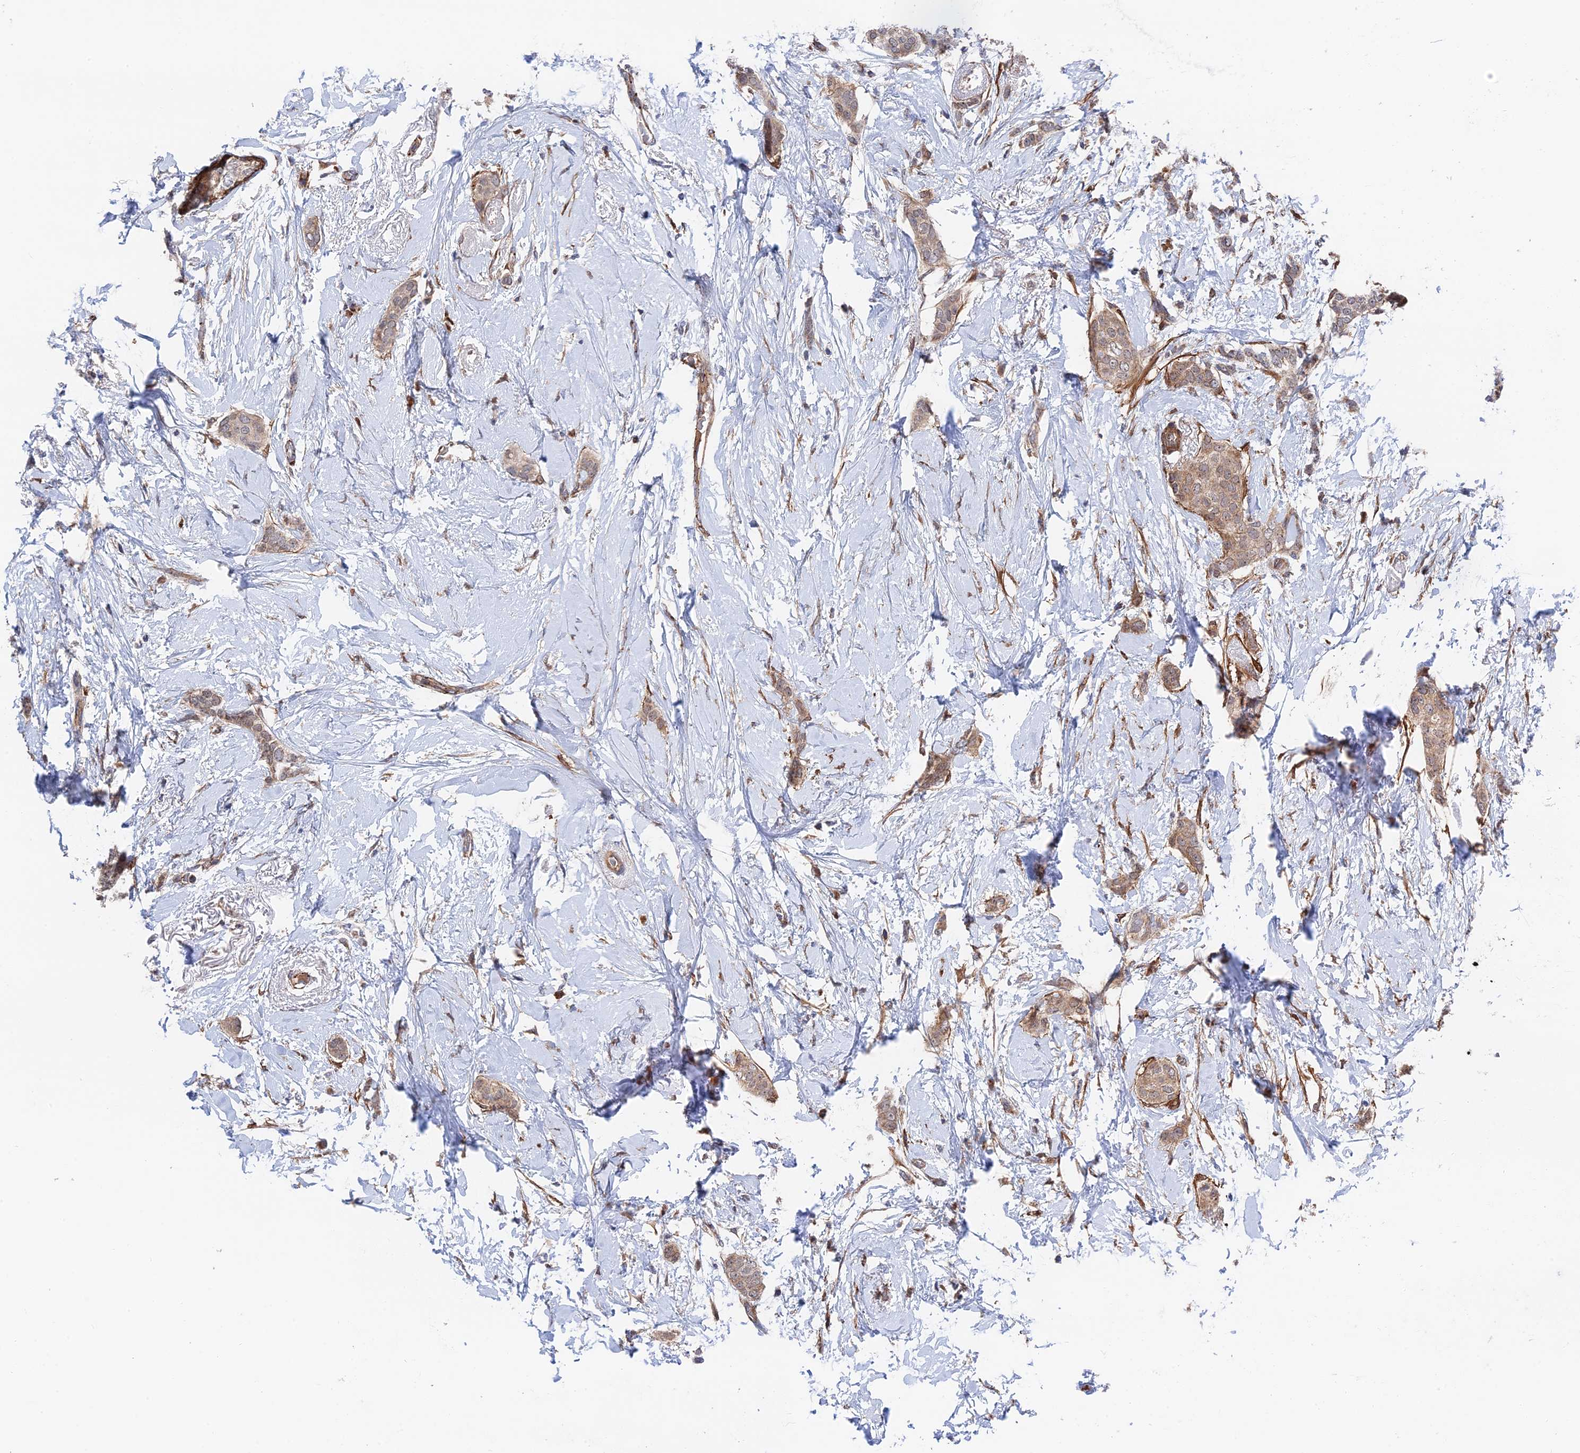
{"staining": {"intensity": "moderate", "quantity": ">75%", "location": "cytoplasmic/membranous"}, "tissue": "breast cancer", "cell_type": "Tumor cells", "image_type": "cancer", "snomed": [{"axis": "morphology", "description": "Duct carcinoma"}, {"axis": "topography", "description": "Breast"}], "caption": "The histopathology image exhibits staining of breast cancer, revealing moderate cytoplasmic/membranous protein staining (brown color) within tumor cells.", "gene": "ZNF320", "patient": {"sex": "female", "age": 72}}